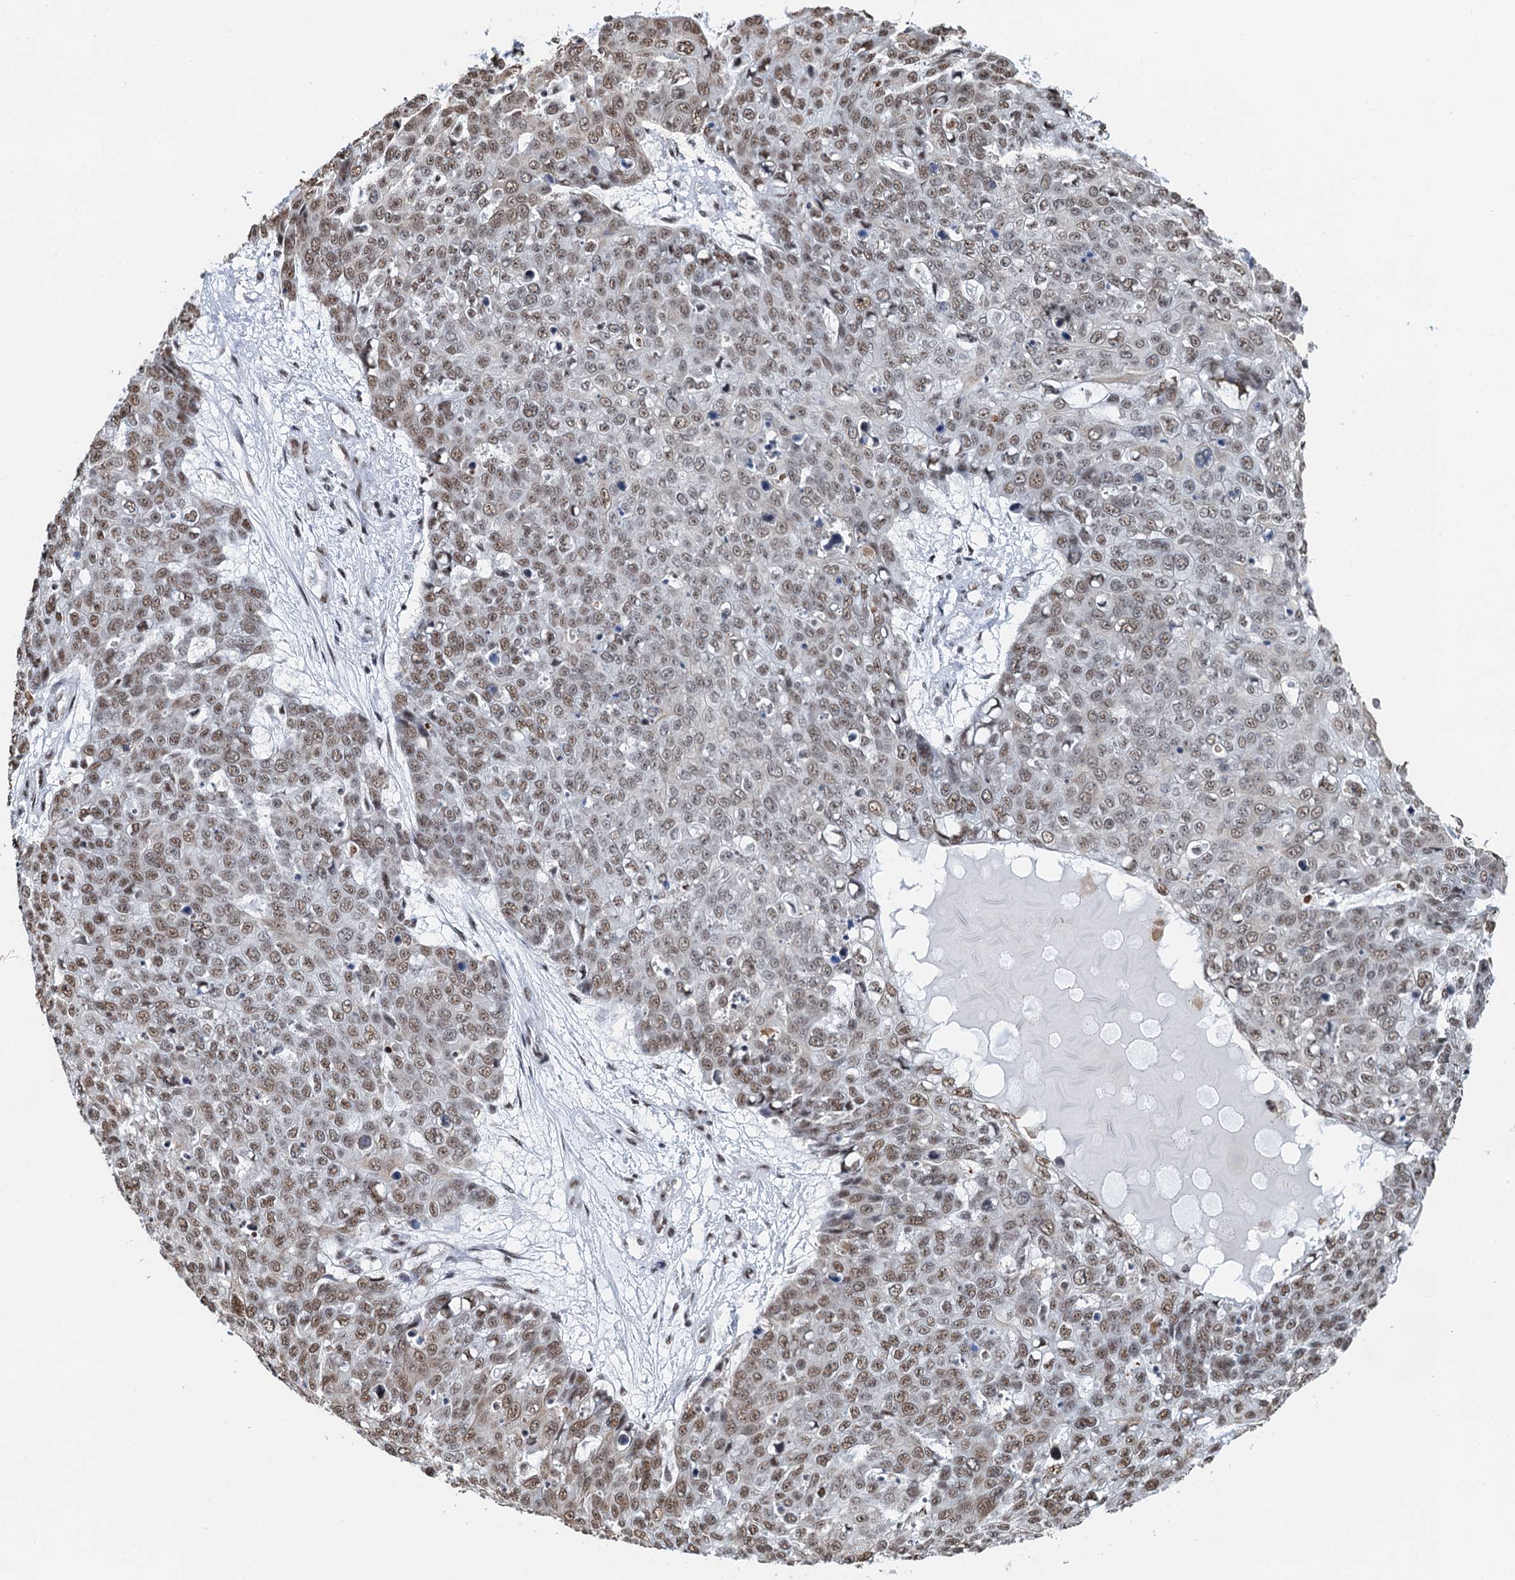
{"staining": {"intensity": "moderate", "quantity": ">75%", "location": "nuclear"}, "tissue": "skin cancer", "cell_type": "Tumor cells", "image_type": "cancer", "snomed": [{"axis": "morphology", "description": "Squamous cell carcinoma, NOS"}, {"axis": "topography", "description": "Skin"}], "caption": "High-magnification brightfield microscopy of skin squamous cell carcinoma stained with DAB (brown) and counterstained with hematoxylin (blue). tumor cells exhibit moderate nuclear positivity is seen in approximately>75% of cells.", "gene": "ZNF609", "patient": {"sex": "male", "age": 71}}